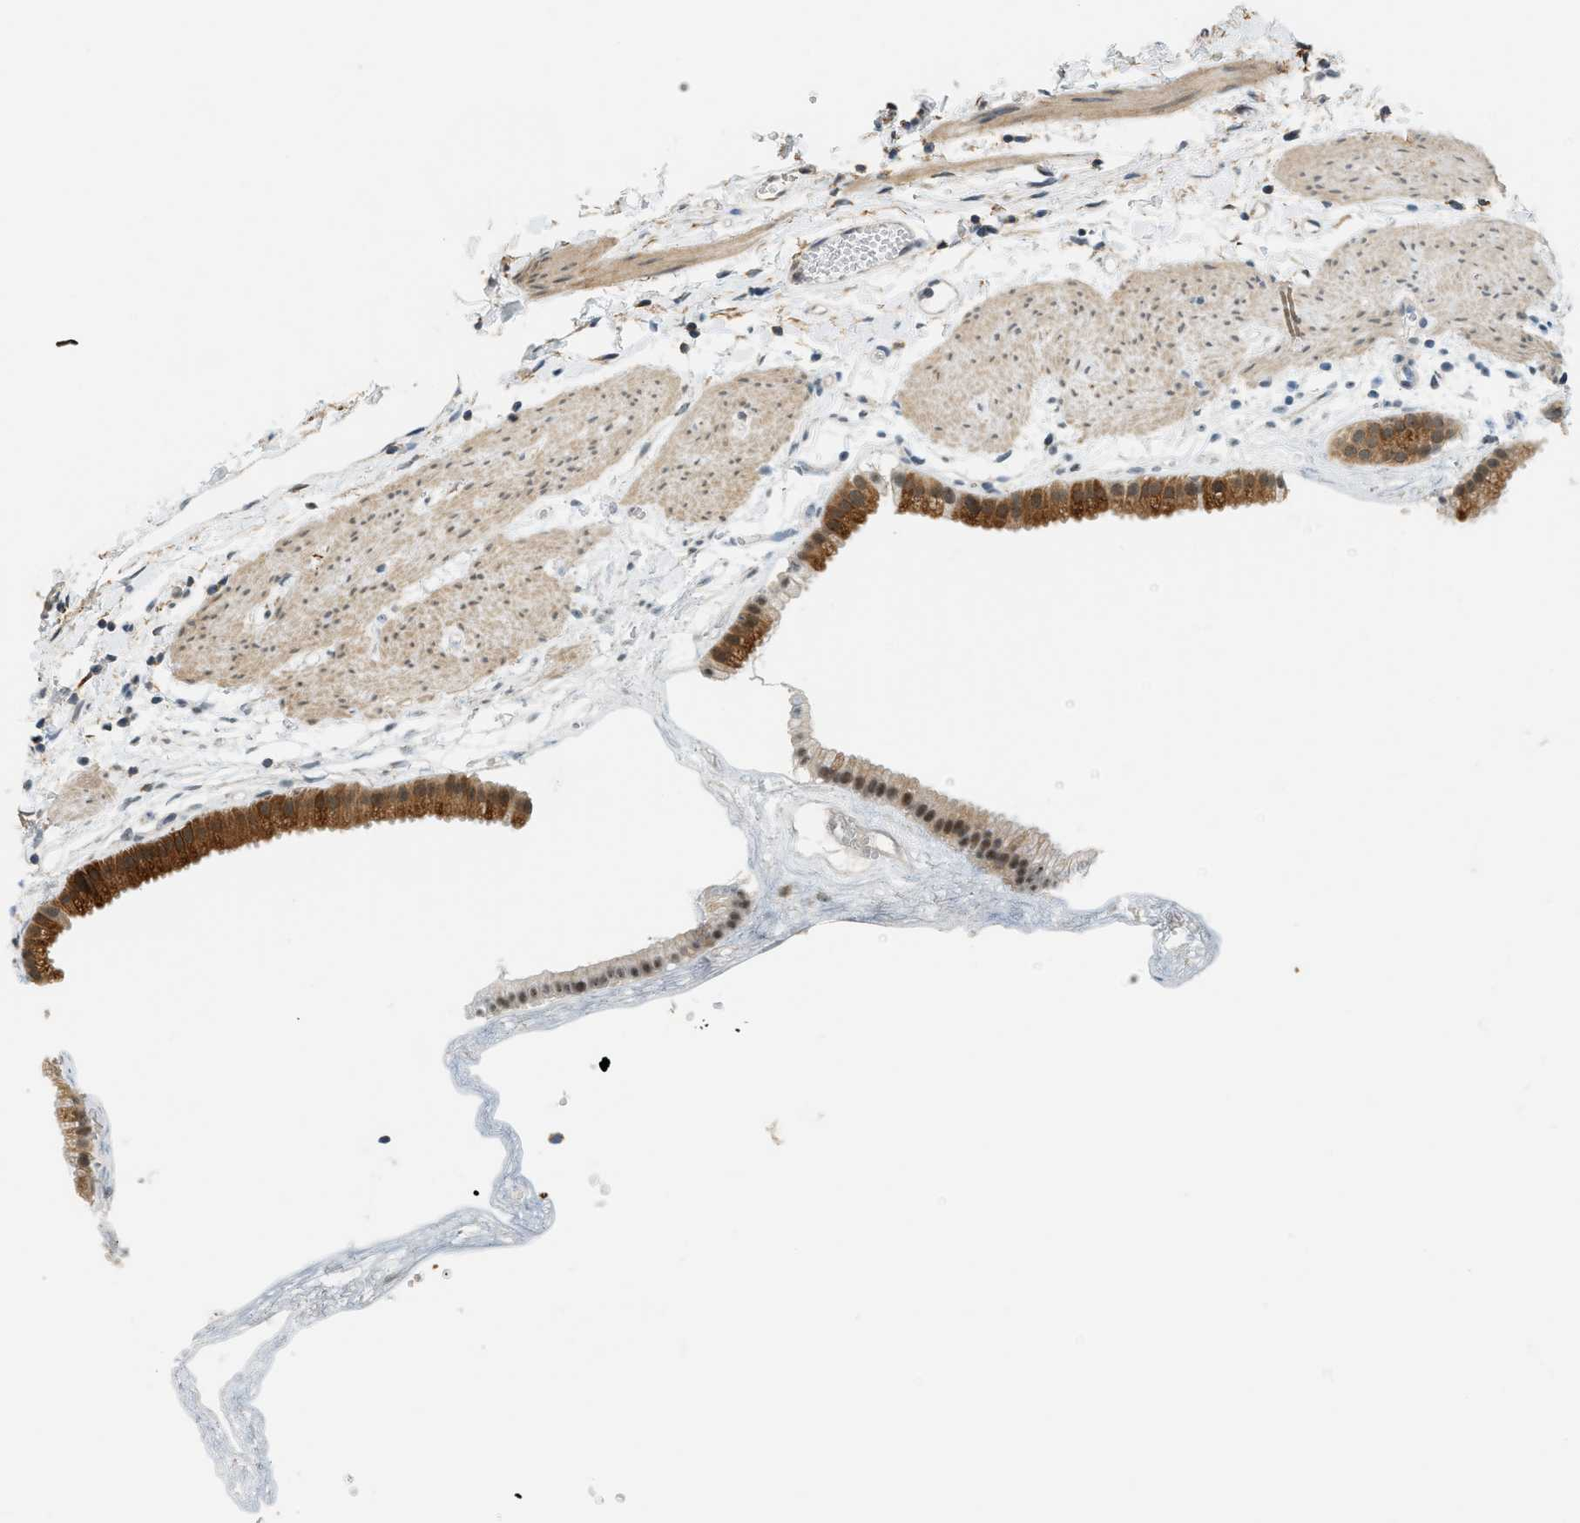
{"staining": {"intensity": "moderate", "quantity": ">75%", "location": "cytoplasmic/membranous,nuclear"}, "tissue": "gallbladder", "cell_type": "Glandular cells", "image_type": "normal", "snomed": [{"axis": "morphology", "description": "Normal tissue, NOS"}, {"axis": "topography", "description": "Gallbladder"}], "caption": "Protein analysis of benign gallbladder demonstrates moderate cytoplasmic/membranous,nuclear positivity in about >75% of glandular cells.", "gene": "SEMA4D", "patient": {"sex": "female", "age": 64}}